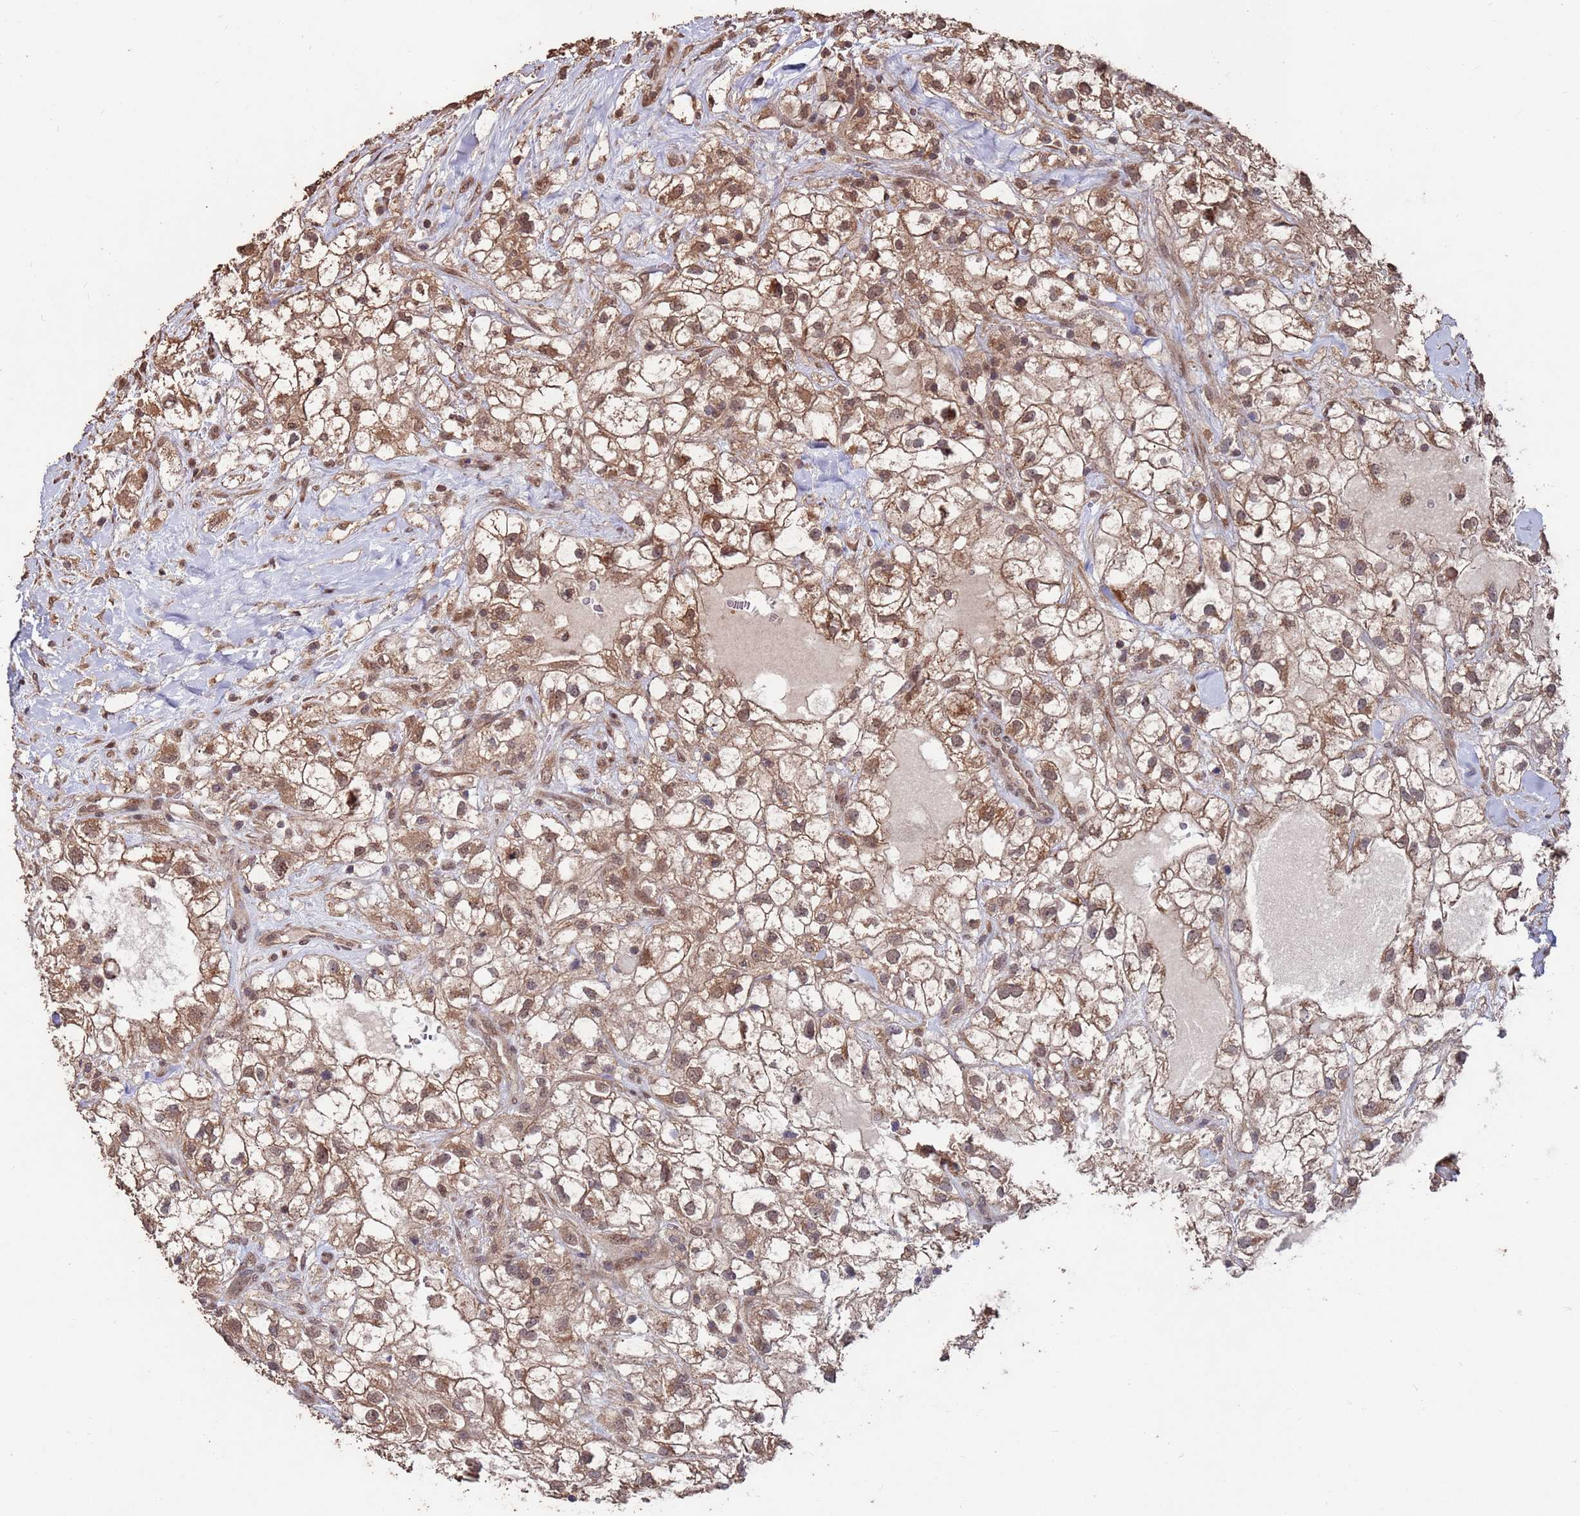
{"staining": {"intensity": "moderate", "quantity": ">75%", "location": "cytoplasmic/membranous,nuclear"}, "tissue": "renal cancer", "cell_type": "Tumor cells", "image_type": "cancer", "snomed": [{"axis": "morphology", "description": "Adenocarcinoma, NOS"}, {"axis": "topography", "description": "Kidney"}], "caption": "Renal adenocarcinoma stained with immunohistochemistry exhibits moderate cytoplasmic/membranous and nuclear expression in approximately >75% of tumor cells.", "gene": "PRR7", "patient": {"sex": "male", "age": 59}}